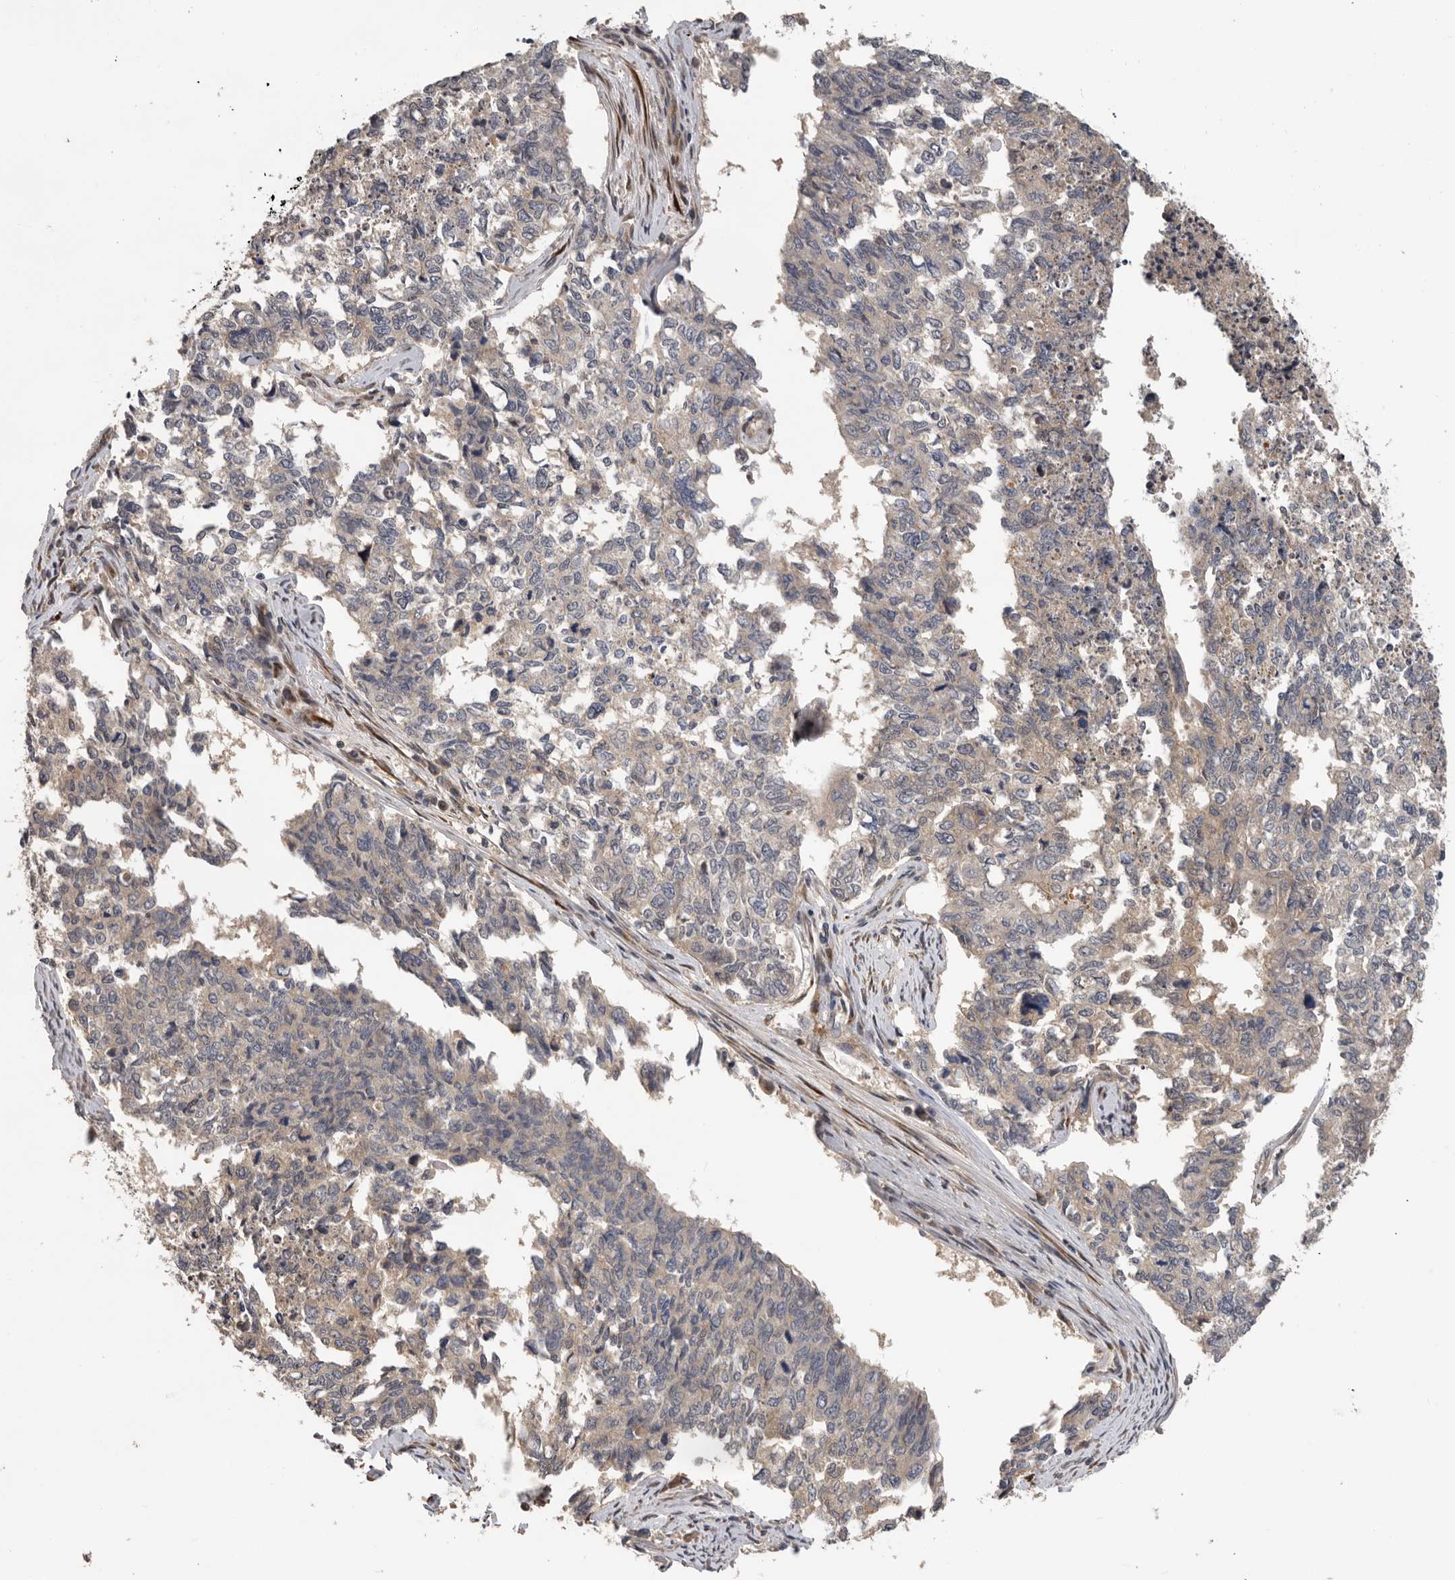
{"staining": {"intensity": "weak", "quantity": "<25%", "location": "cytoplasmic/membranous"}, "tissue": "cervical cancer", "cell_type": "Tumor cells", "image_type": "cancer", "snomed": [{"axis": "morphology", "description": "Squamous cell carcinoma, NOS"}, {"axis": "topography", "description": "Cervix"}], "caption": "Immunohistochemical staining of human cervical squamous cell carcinoma displays no significant staining in tumor cells.", "gene": "HENMT1", "patient": {"sex": "female", "age": 63}}